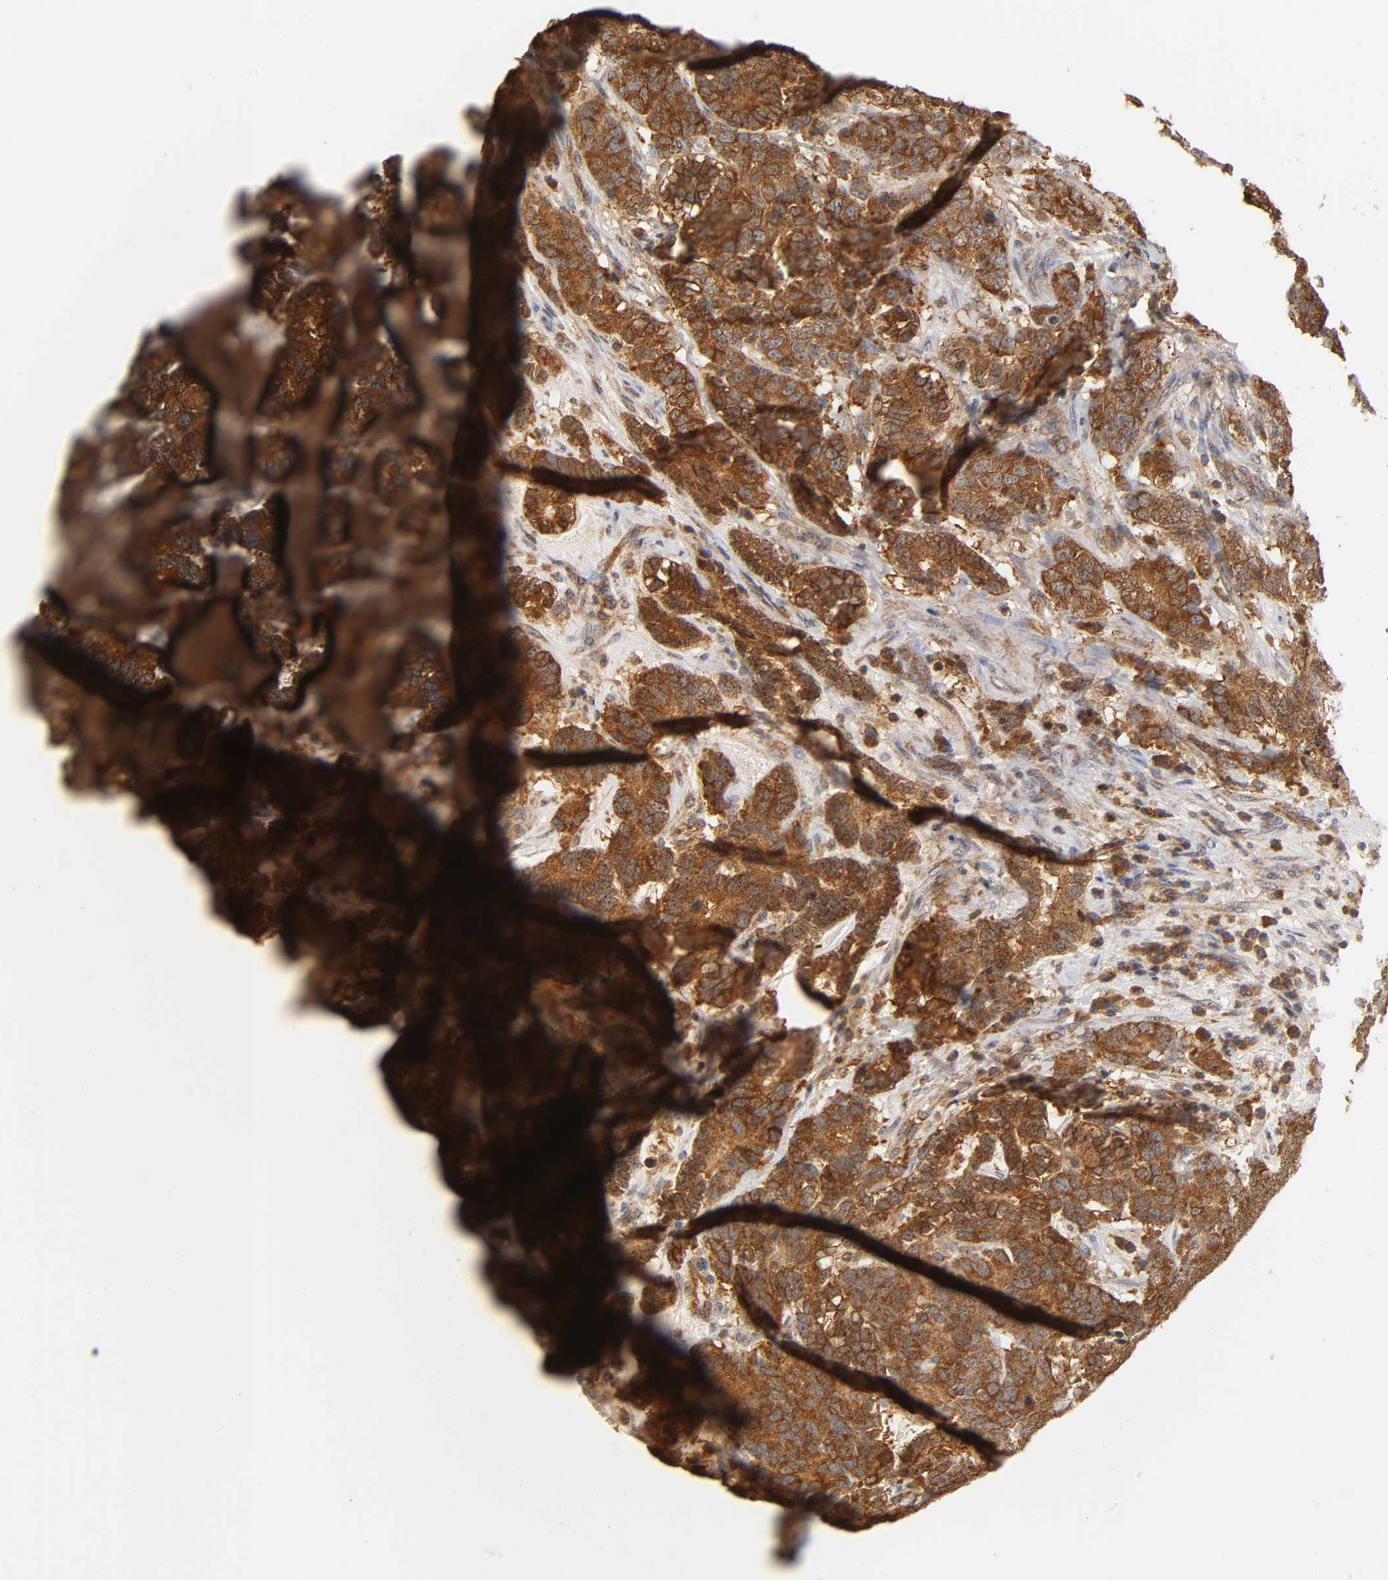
{"staining": {"intensity": "strong", "quantity": ">75%", "location": "cytoplasmic/membranous"}, "tissue": "testis cancer", "cell_type": "Tumor cells", "image_type": "cancer", "snomed": [{"axis": "morphology", "description": "Carcinoma, Embryonal, NOS"}, {"axis": "topography", "description": "Testis"}], "caption": "Embryonal carcinoma (testis) stained for a protein (brown) demonstrates strong cytoplasmic/membranous positive positivity in approximately >75% of tumor cells.", "gene": "PAFAH1B1", "patient": {"sex": "male", "age": 26}}